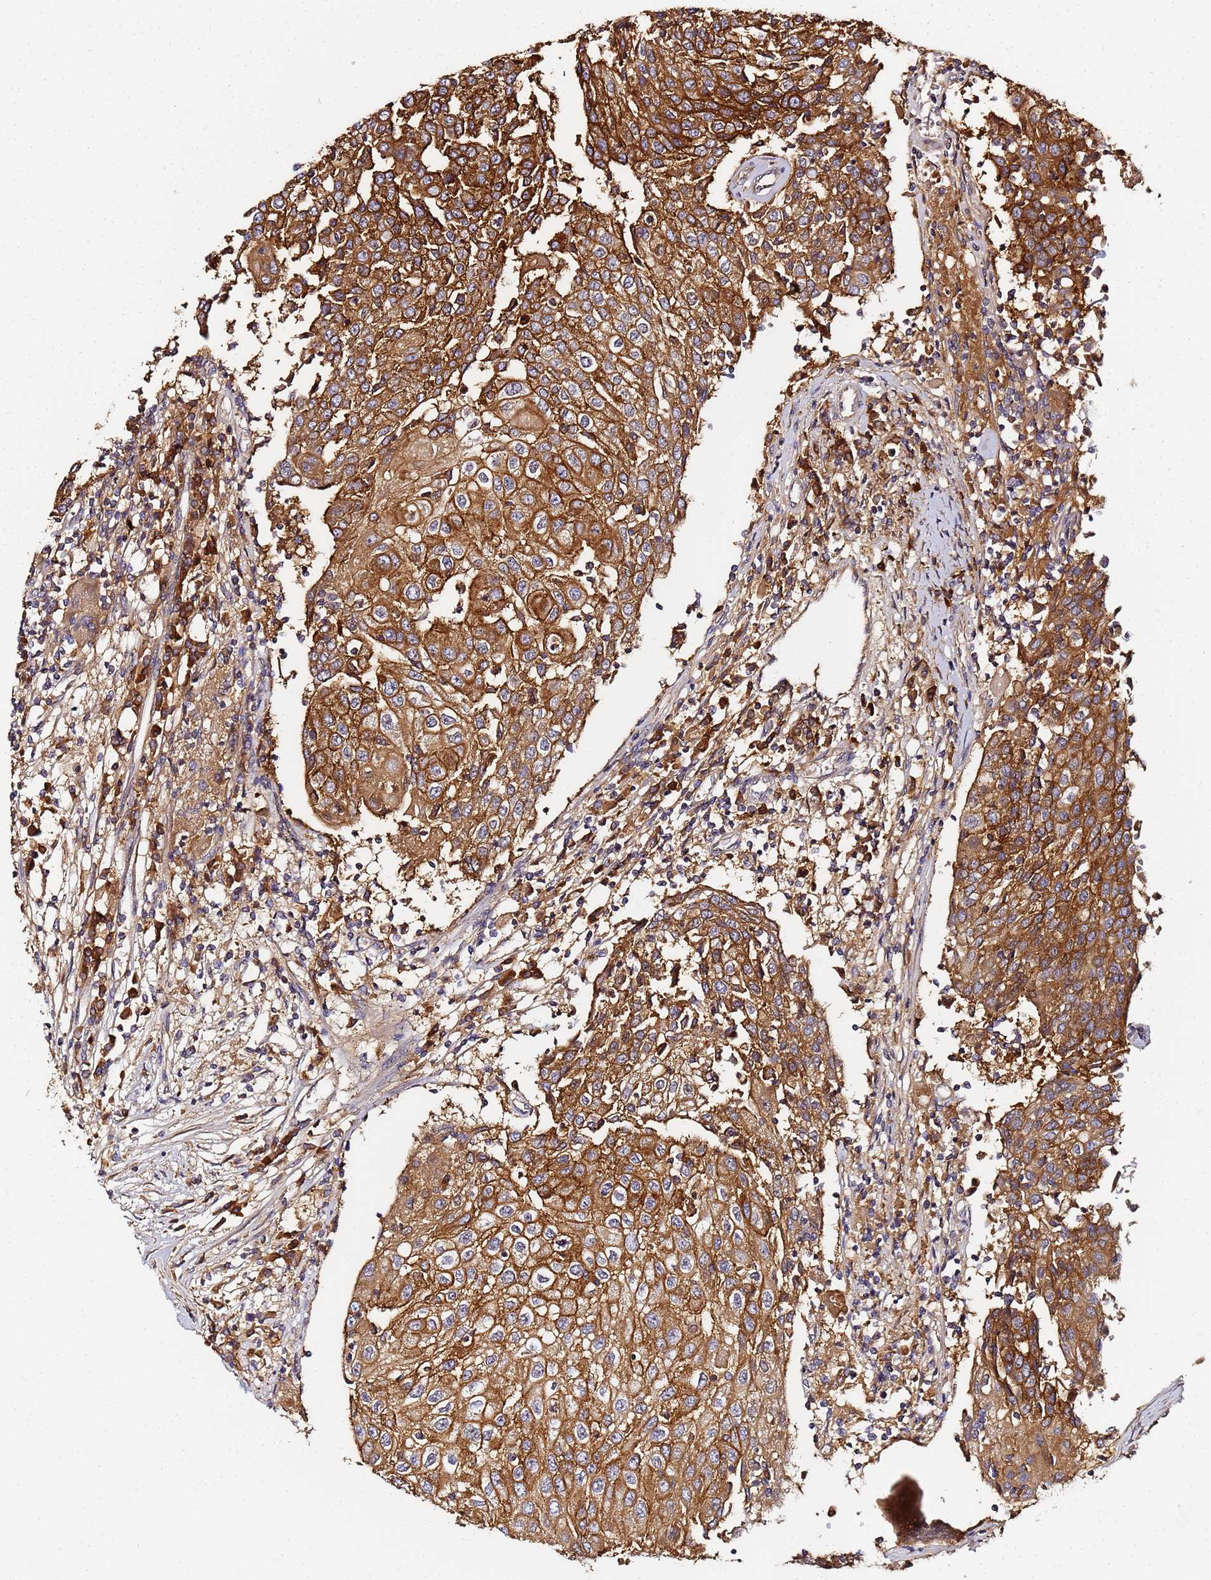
{"staining": {"intensity": "moderate", "quantity": ">75%", "location": "cytoplasmic/membranous"}, "tissue": "urothelial cancer", "cell_type": "Tumor cells", "image_type": "cancer", "snomed": [{"axis": "morphology", "description": "Urothelial carcinoma, High grade"}, {"axis": "topography", "description": "Urinary bladder"}], "caption": "A high-resolution micrograph shows immunohistochemistry staining of urothelial cancer, which shows moderate cytoplasmic/membranous positivity in about >75% of tumor cells. The staining was performed using DAB, with brown indicating positive protein expression. Nuclei are stained blue with hematoxylin.", "gene": "LRRC69", "patient": {"sex": "female", "age": 85}}